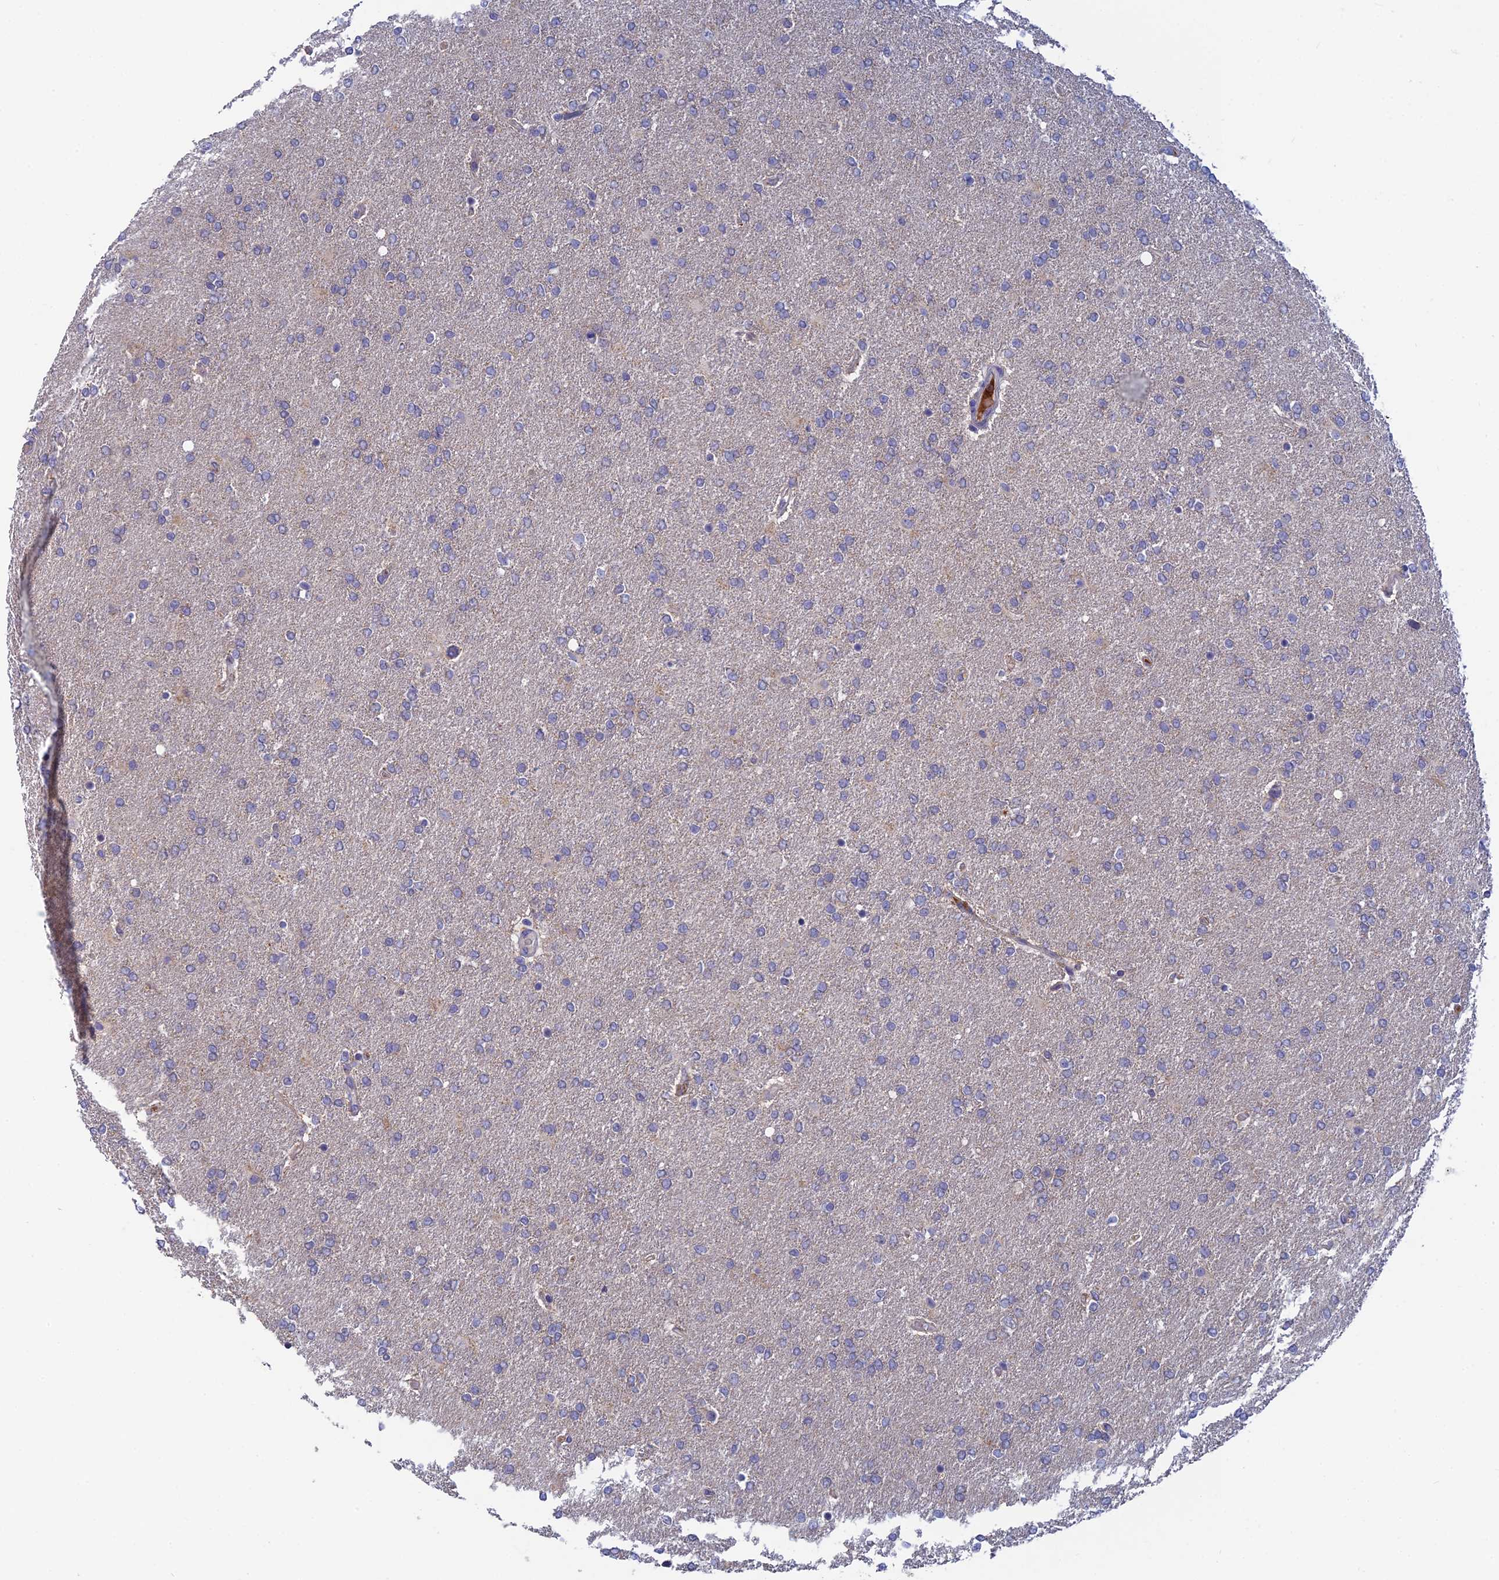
{"staining": {"intensity": "negative", "quantity": "none", "location": "none"}, "tissue": "glioma", "cell_type": "Tumor cells", "image_type": "cancer", "snomed": [{"axis": "morphology", "description": "Glioma, malignant, High grade"}, {"axis": "topography", "description": "Brain"}], "caption": "Protein analysis of glioma displays no significant expression in tumor cells.", "gene": "GIPC1", "patient": {"sex": "male", "age": 72}}